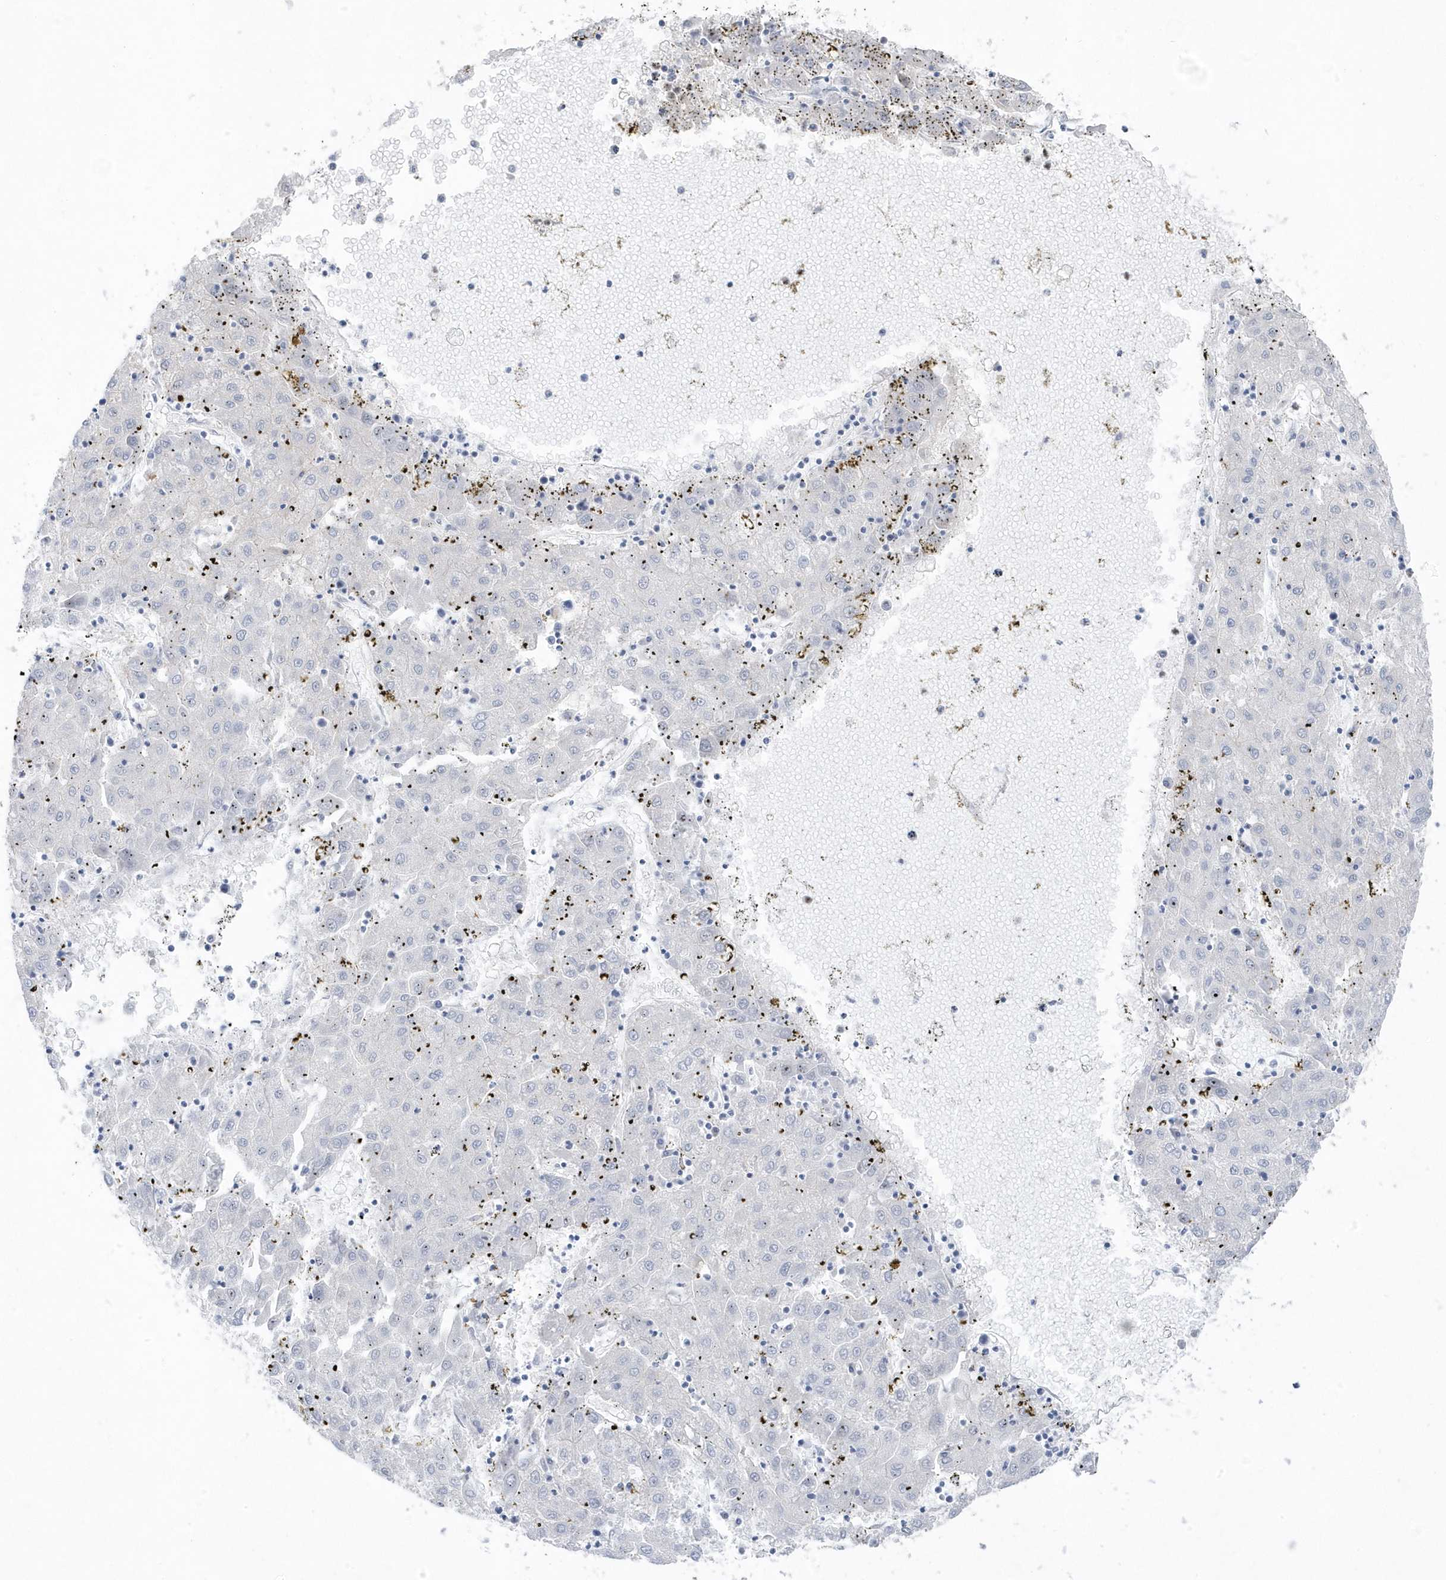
{"staining": {"intensity": "negative", "quantity": "none", "location": "none"}, "tissue": "liver cancer", "cell_type": "Tumor cells", "image_type": "cancer", "snomed": [{"axis": "morphology", "description": "Carcinoma, Hepatocellular, NOS"}, {"axis": "topography", "description": "Liver"}], "caption": "Liver cancer (hepatocellular carcinoma) was stained to show a protein in brown. There is no significant staining in tumor cells.", "gene": "ANAPC1", "patient": {"sex": "male", "age": 72}}